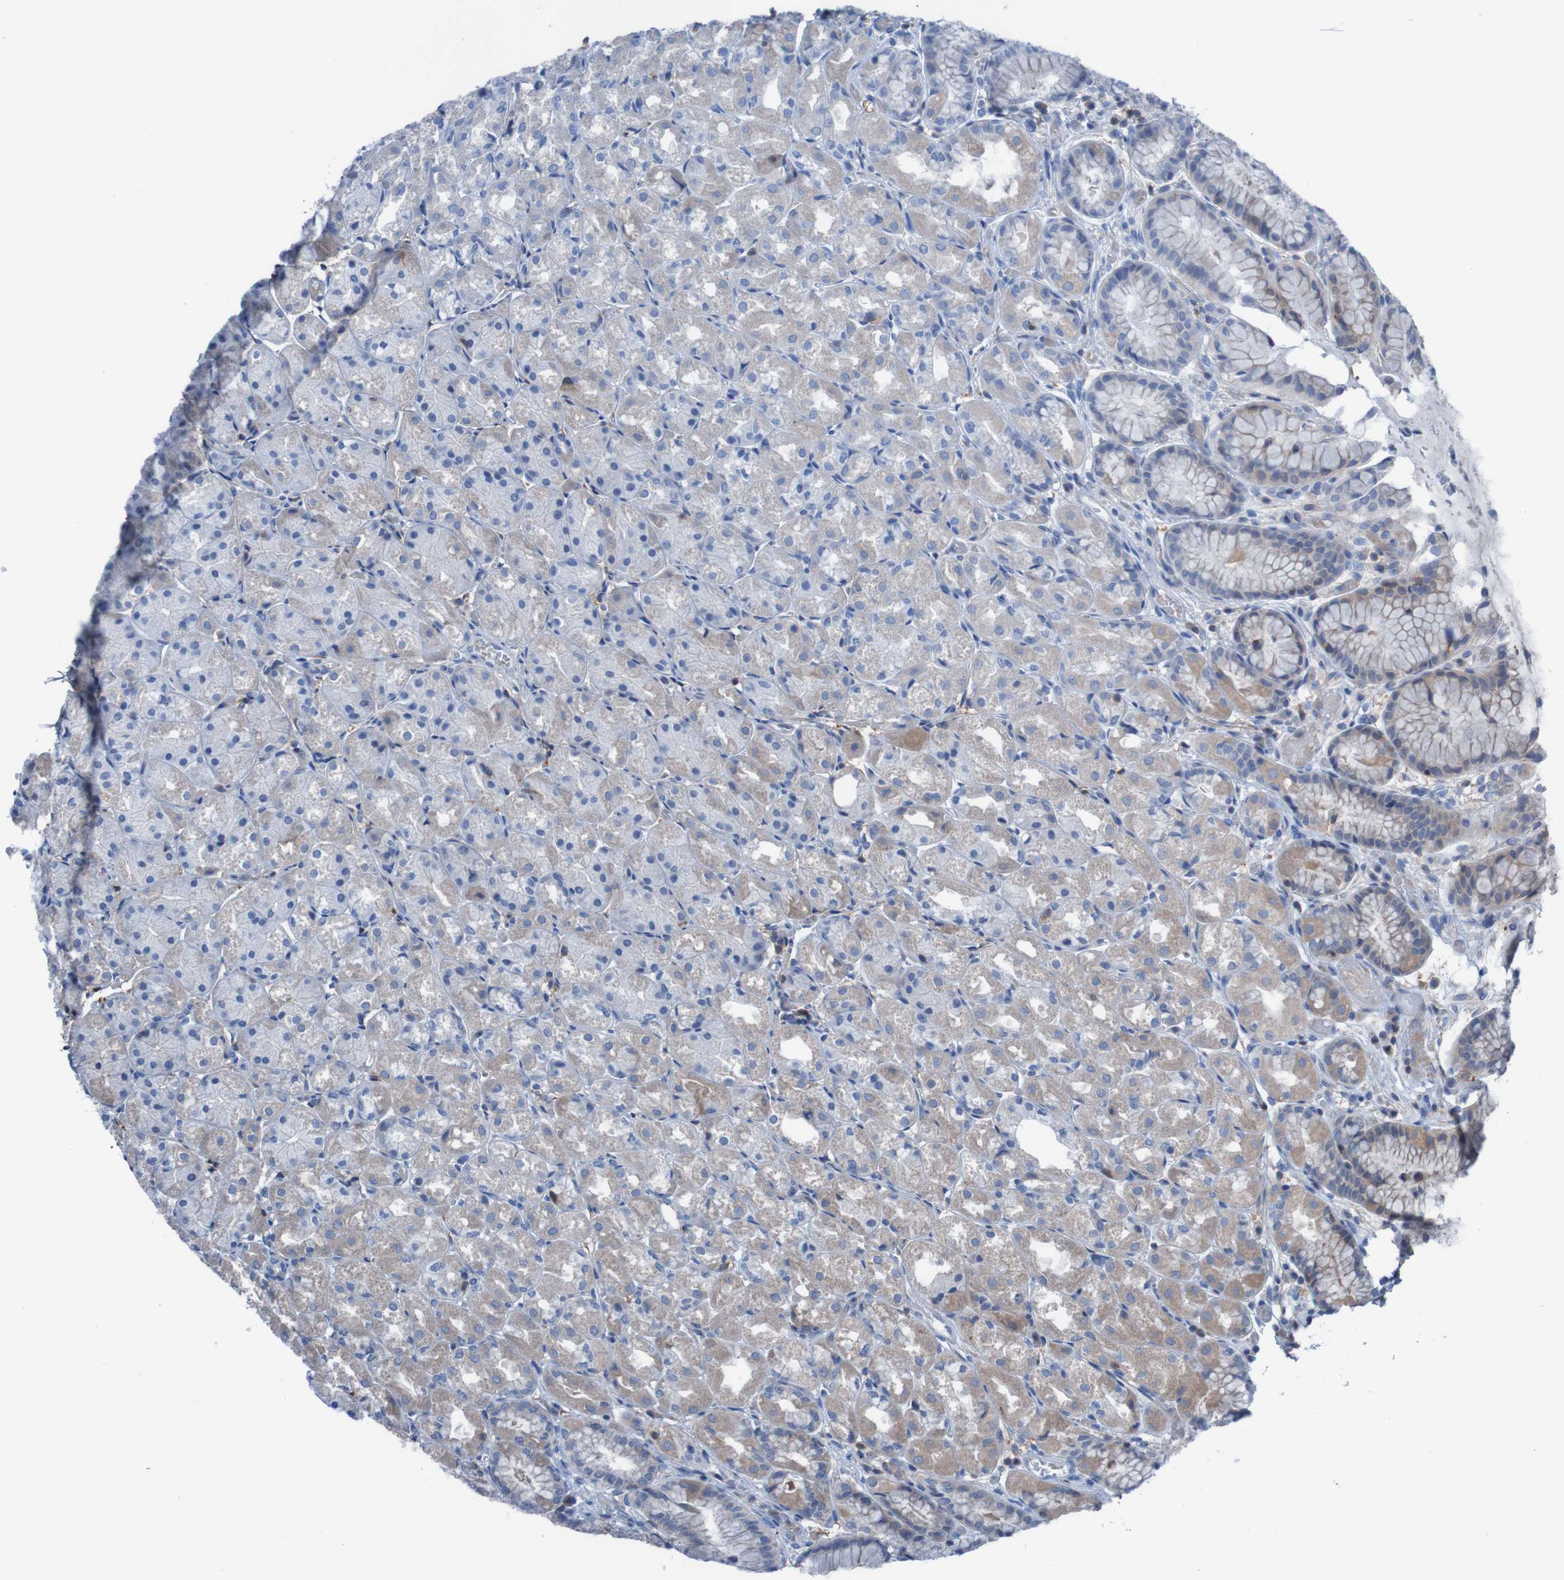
{"staining": {"intensity": "moderate", "quantity": "25%-75%", "location": "cytoplasmic/membranous"}, "tissue": "stomach", "cell_type": "Glandular cells", "image_type": "normal", "snomed": [{"axis": "morphology", "description": "Normal tissue, NOS"}, {"axis": "topography", "description": "Stomach, upper"}], "caption": "This micrograph displays immunohistochemistry (IHC) staining of unremarkable human stomach, with medium moderate cytoplasmic/membranous expression in approximately 25%-75% of glandular cells.", "gene": "PDGFB", "patient": {"sex": "male", "age": 72}}